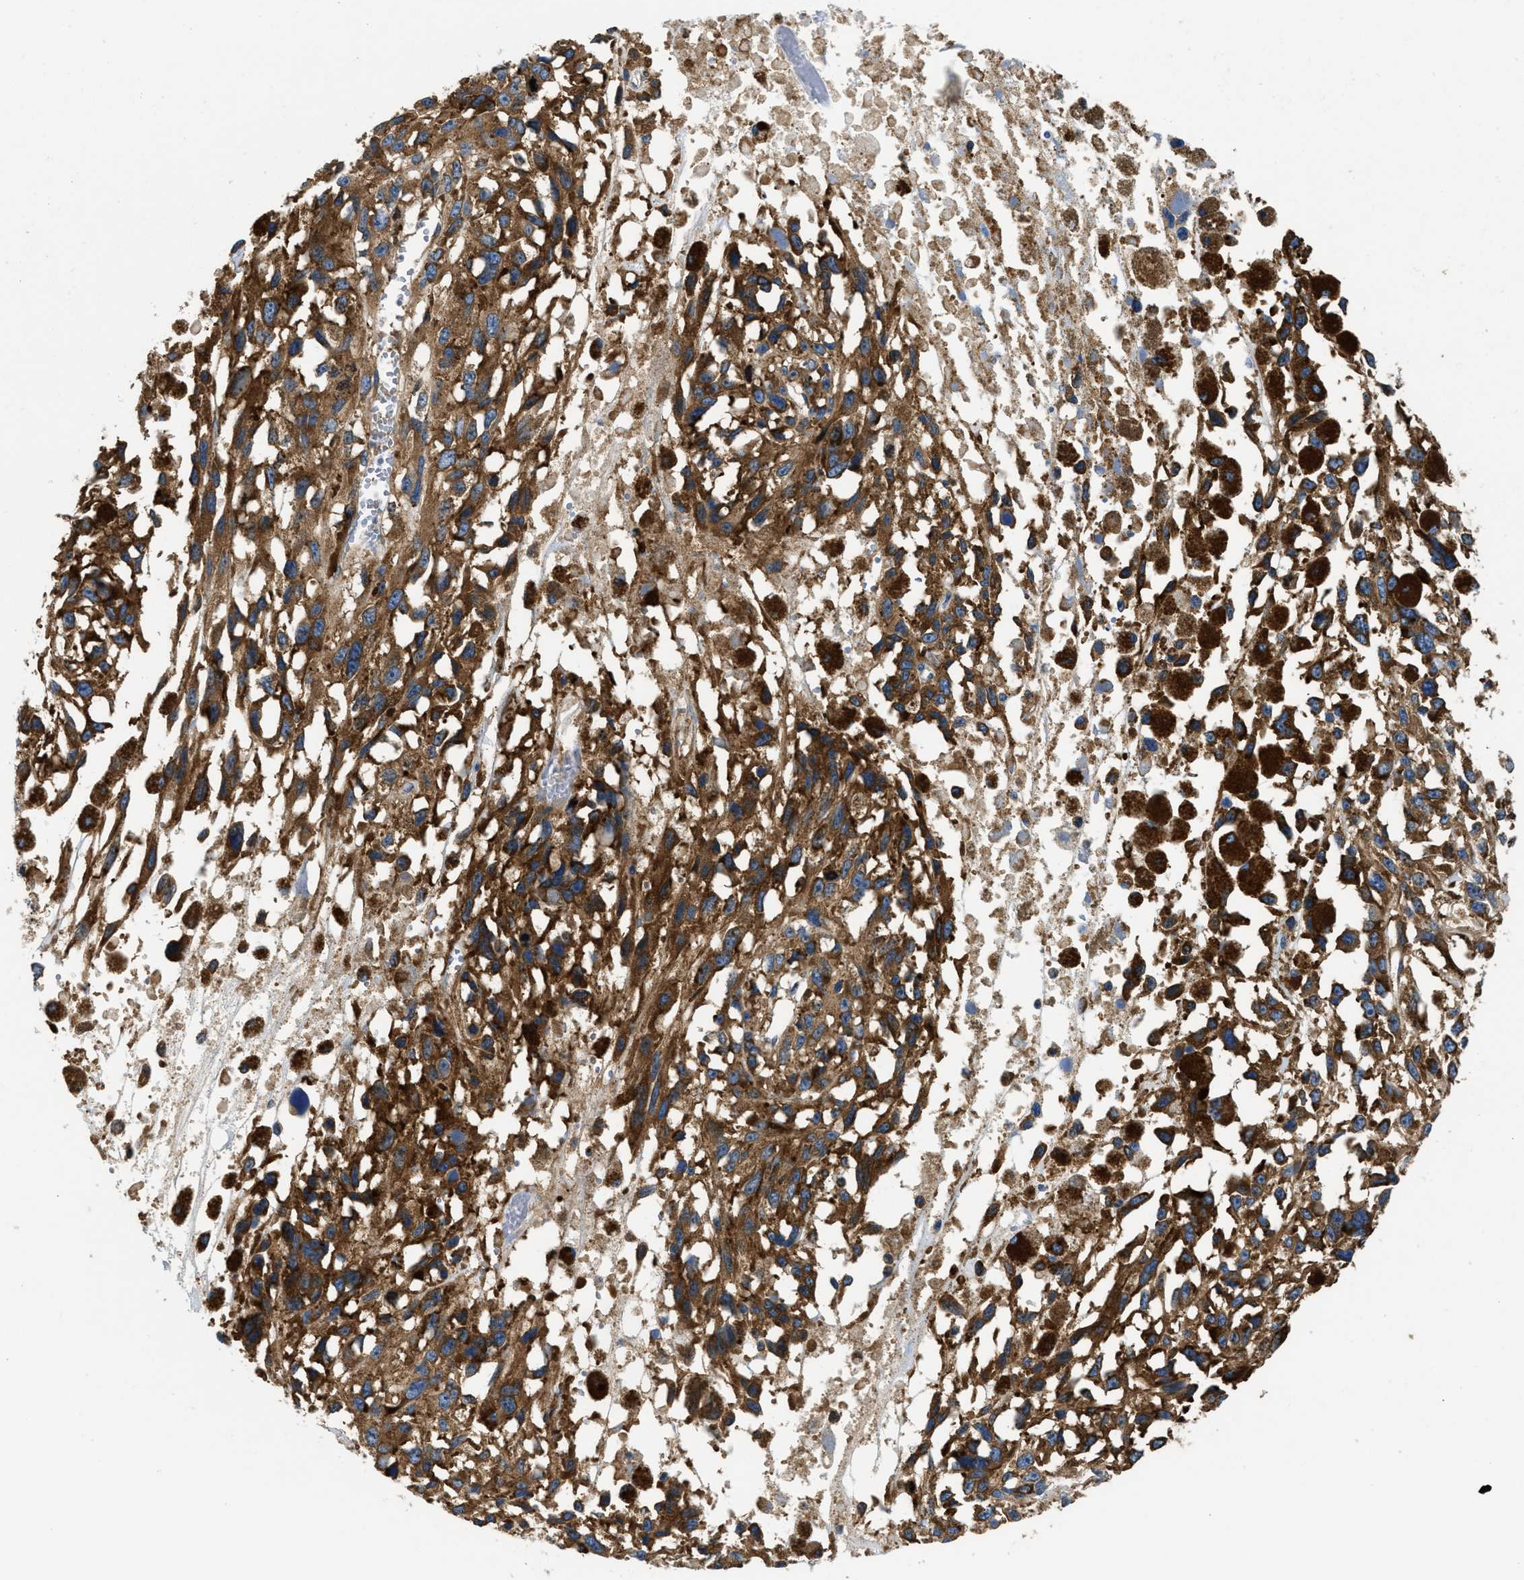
{"staining": {"intensity": "moderate", "quantity": ">75%", "location": "cytoplasmic/membranous"}, "tissue": "melanoma", "cell_type": "Tumor cells", "image_type": "cancer", "snomed": [{"axis": "morphology", "description": "Malignant melanoma, Metastatic site"}, {"axis": "topography", "description": "Lymph node"}], "caption": "A brown stain shows moderate cytoplasmic/membranous expression of a protein in melanoma tumor cells.", "gene": "ABCF1", "patient": {"sex": "male", "age": 59}}